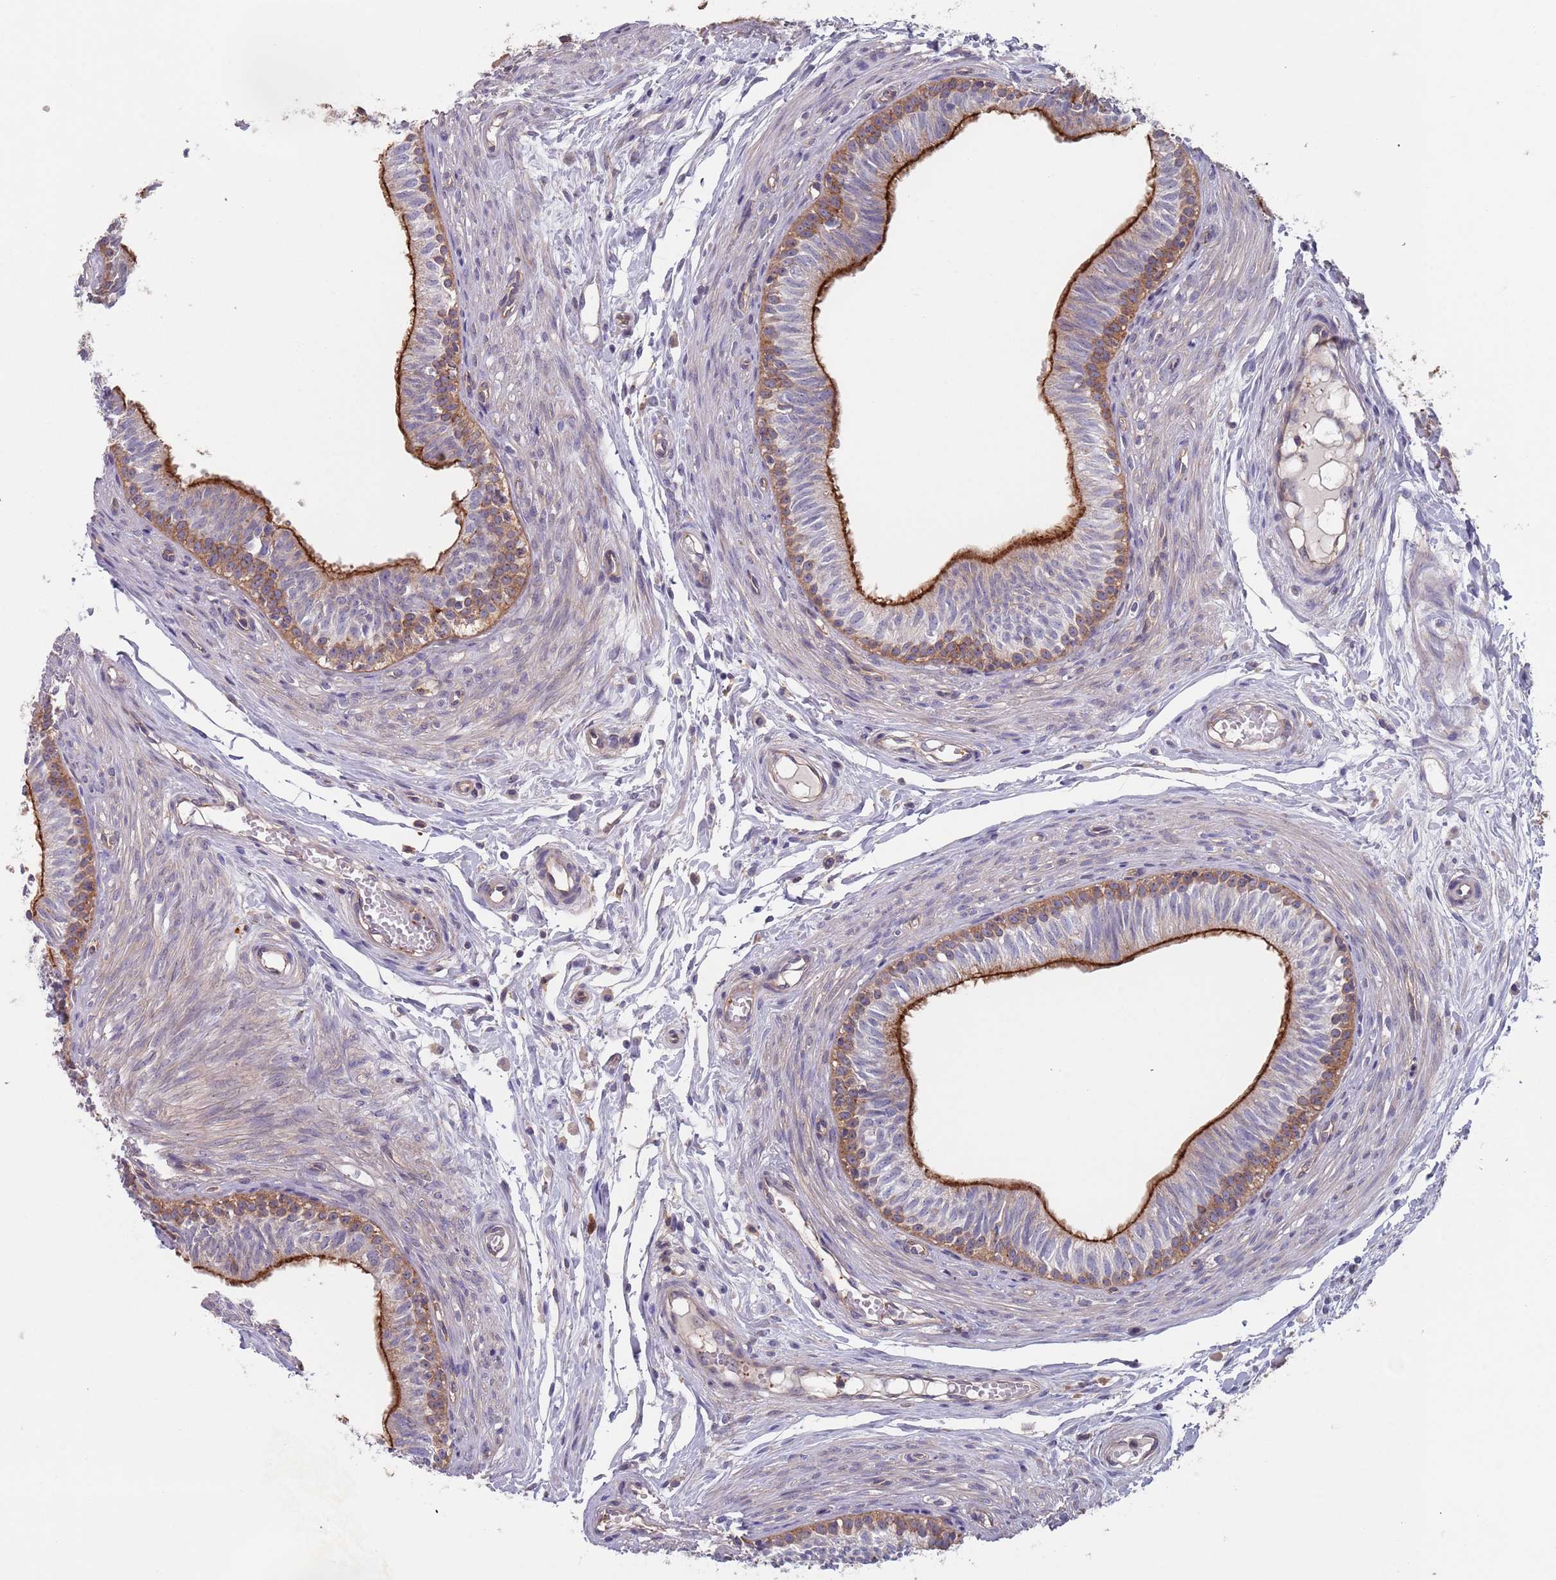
{"staining": {"intensity": "moderate", "quantity": "25%-75%", "location": "cytoplasmic/membranous"}, "tissue": "epididymis", "cell_type": "Glandular cells", "image_type": "normal", "snomed": [{"axis": "morphology", "description": "Normal tissue, NOS"}, {"axis": "topography", "description": "Epididymis, spermatic cord, NOS"}], "caption": "Brown immunohistochemical staining in unremarkable human epididymis reveals moderate cytoplasmic/membranous expression in approximately 25%-75% of glandular cells. The protein of interest is stained brown, and the nuclei are stained in blue (DAB IHC with brightfield microscopy, high magnification).", "gene": "APPL2", "patient": {"sex": "male", "age": 22}}